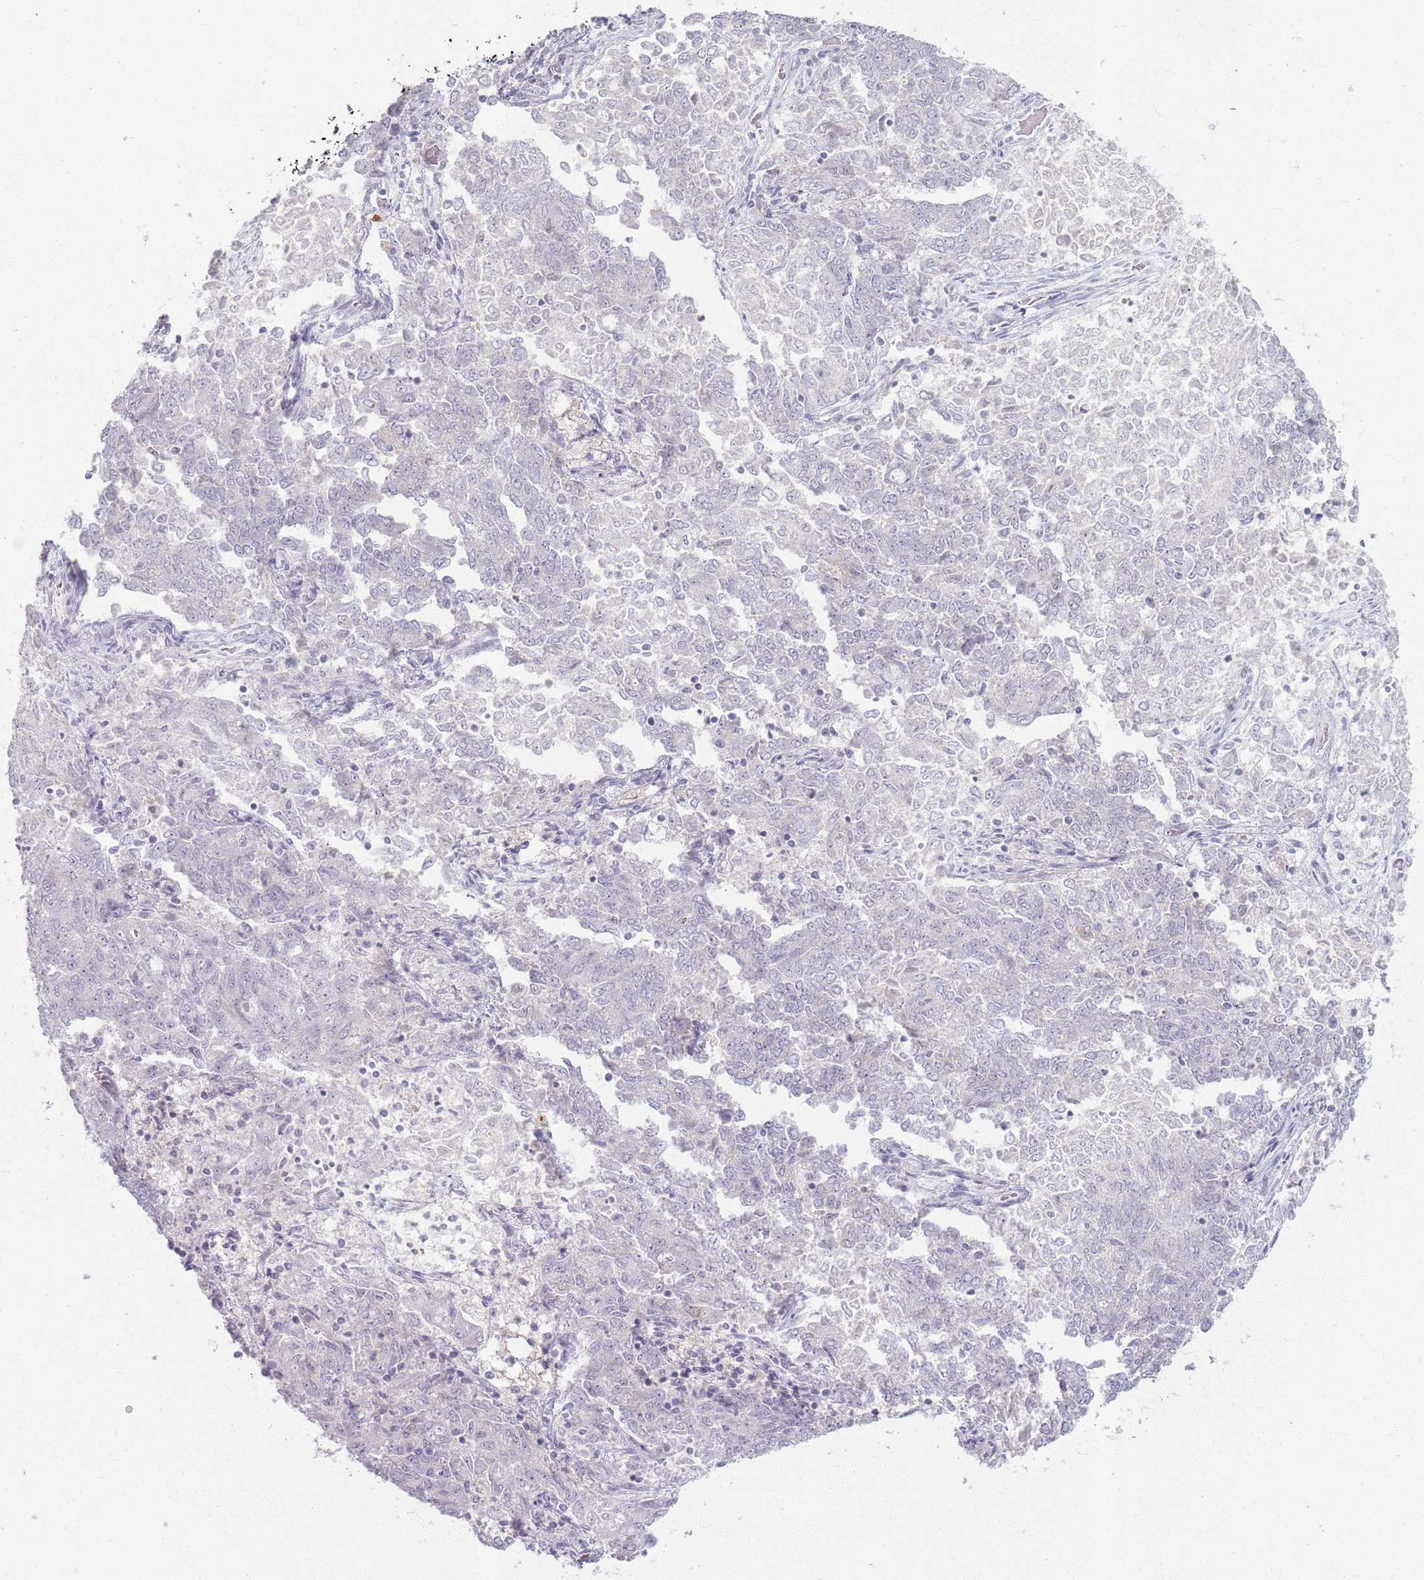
{"staining": {"intensity": "negative", "quantity": "none", "location": "none"}, "tissue": "endometrial cancer", "cell_type": "Tumor cells", "image_type": "cancer", "snomed": [{"axis": "morphology", "description": "Adenocarcinoma, NOS"}, {"axis": "topography", "description": "Endometrium"}], "caption": "Tumor cells are negative for protein expression in human adenocarcinoma (endometrial).", "gene": "CRIPT", "patient": {"sex": "female", "age": 80}}